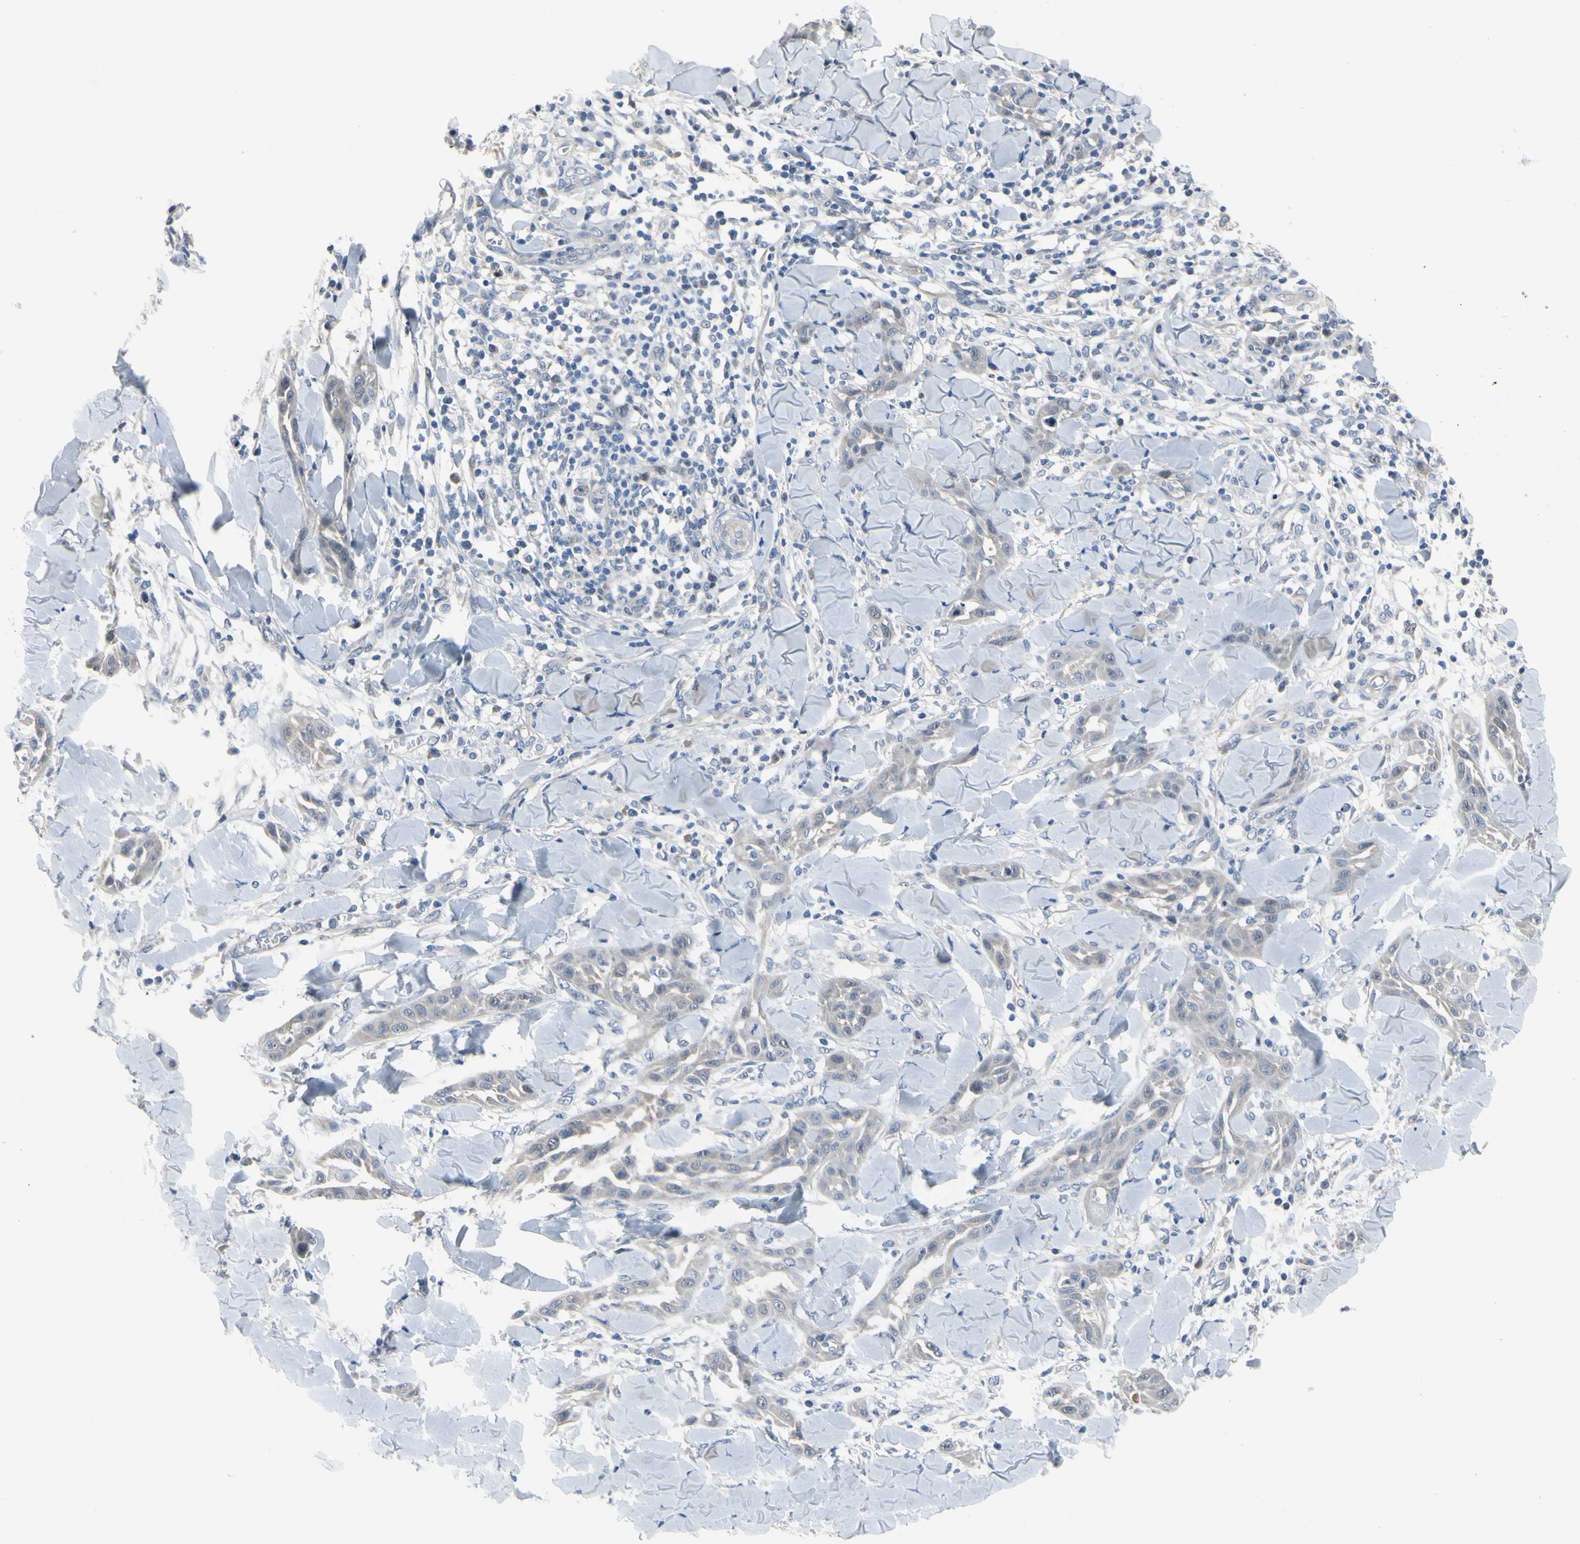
{"staining": {"intensity": "negative", "quantity": "none", "location": "none"}, "tissue": "skin cancer", "cell_type": "Tumor cells", "image_type": "cancer", "snomed": [{"axis": "morphology", "description": "Squamous cell carcinoma, NOS"}, {"axis": "topography", "description": "Skin"}], "caption": "Immunohistochemistry of human squamous cell carcinoma (skin) reveals no staining in tumor cells. (DAB immunohistochemistry (IHC) with hematoxylin counter stain).", "gene": "LHX9", "patient": {"sex": "male", "age": 24}}